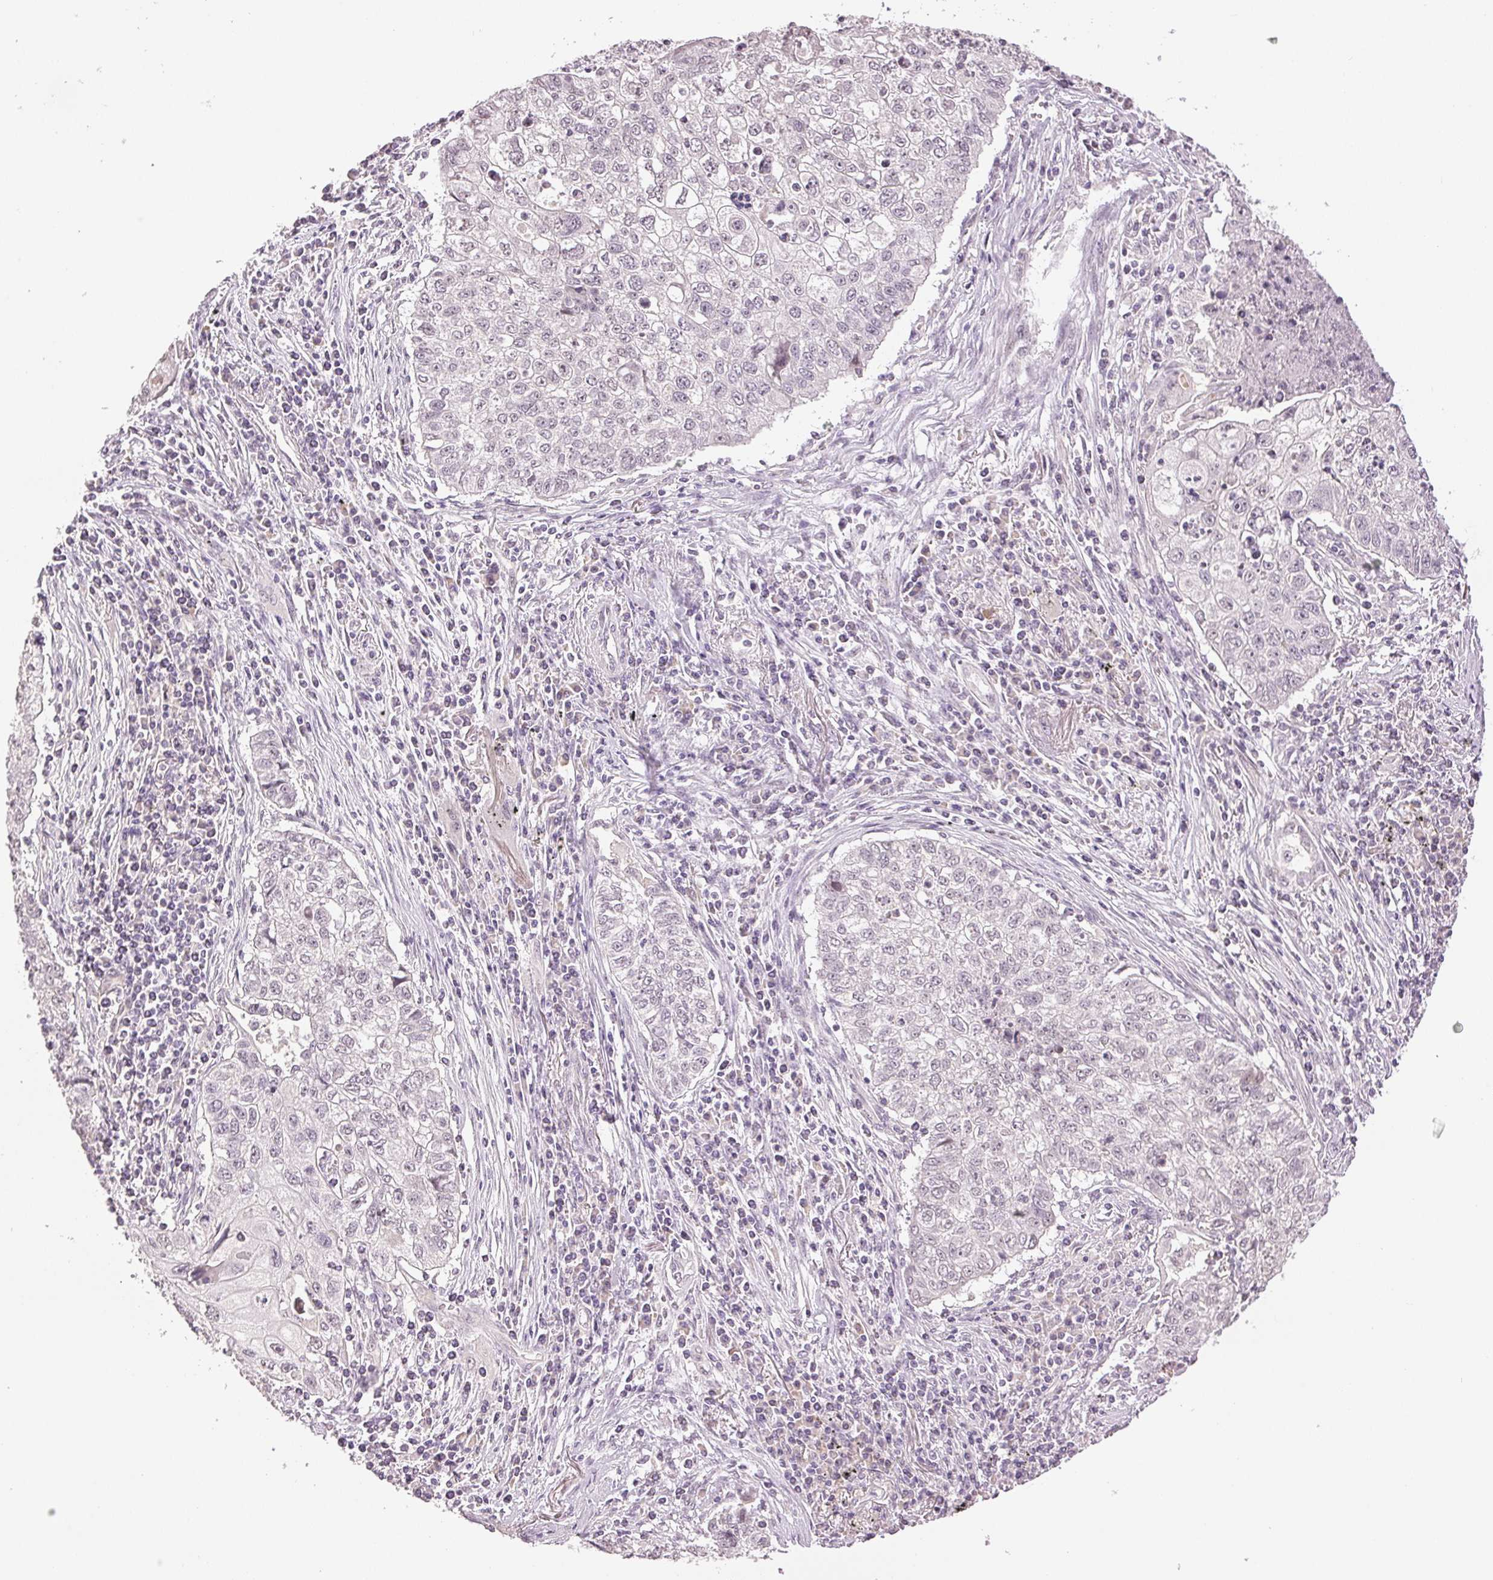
{"staining": {"intensity": "negative", "quantity": "none", "location": "none"}, "tissue": "lung cancer", "cell_type": "Tumor cells", "image_type": "cancer", "snomed": [{"axis": "morphology", "description": "Normal morphology"}, {"axis": "morphology", "description": "Aneuploidy"}, {"axis": "morphology", "description": "Squamous cell carcinoma, NOS"}, {"axis": "topography", "description": "Lymph node"}, {"axis": "topography", "description": "Lung"}], "caption": "Lung cancer (squamous cell carcinoma) was stained to show a protein in brown. There is no significant expression in tumor cells.", "gene": "PLCB1", "patient": {"sex": "female", "age": 76}}